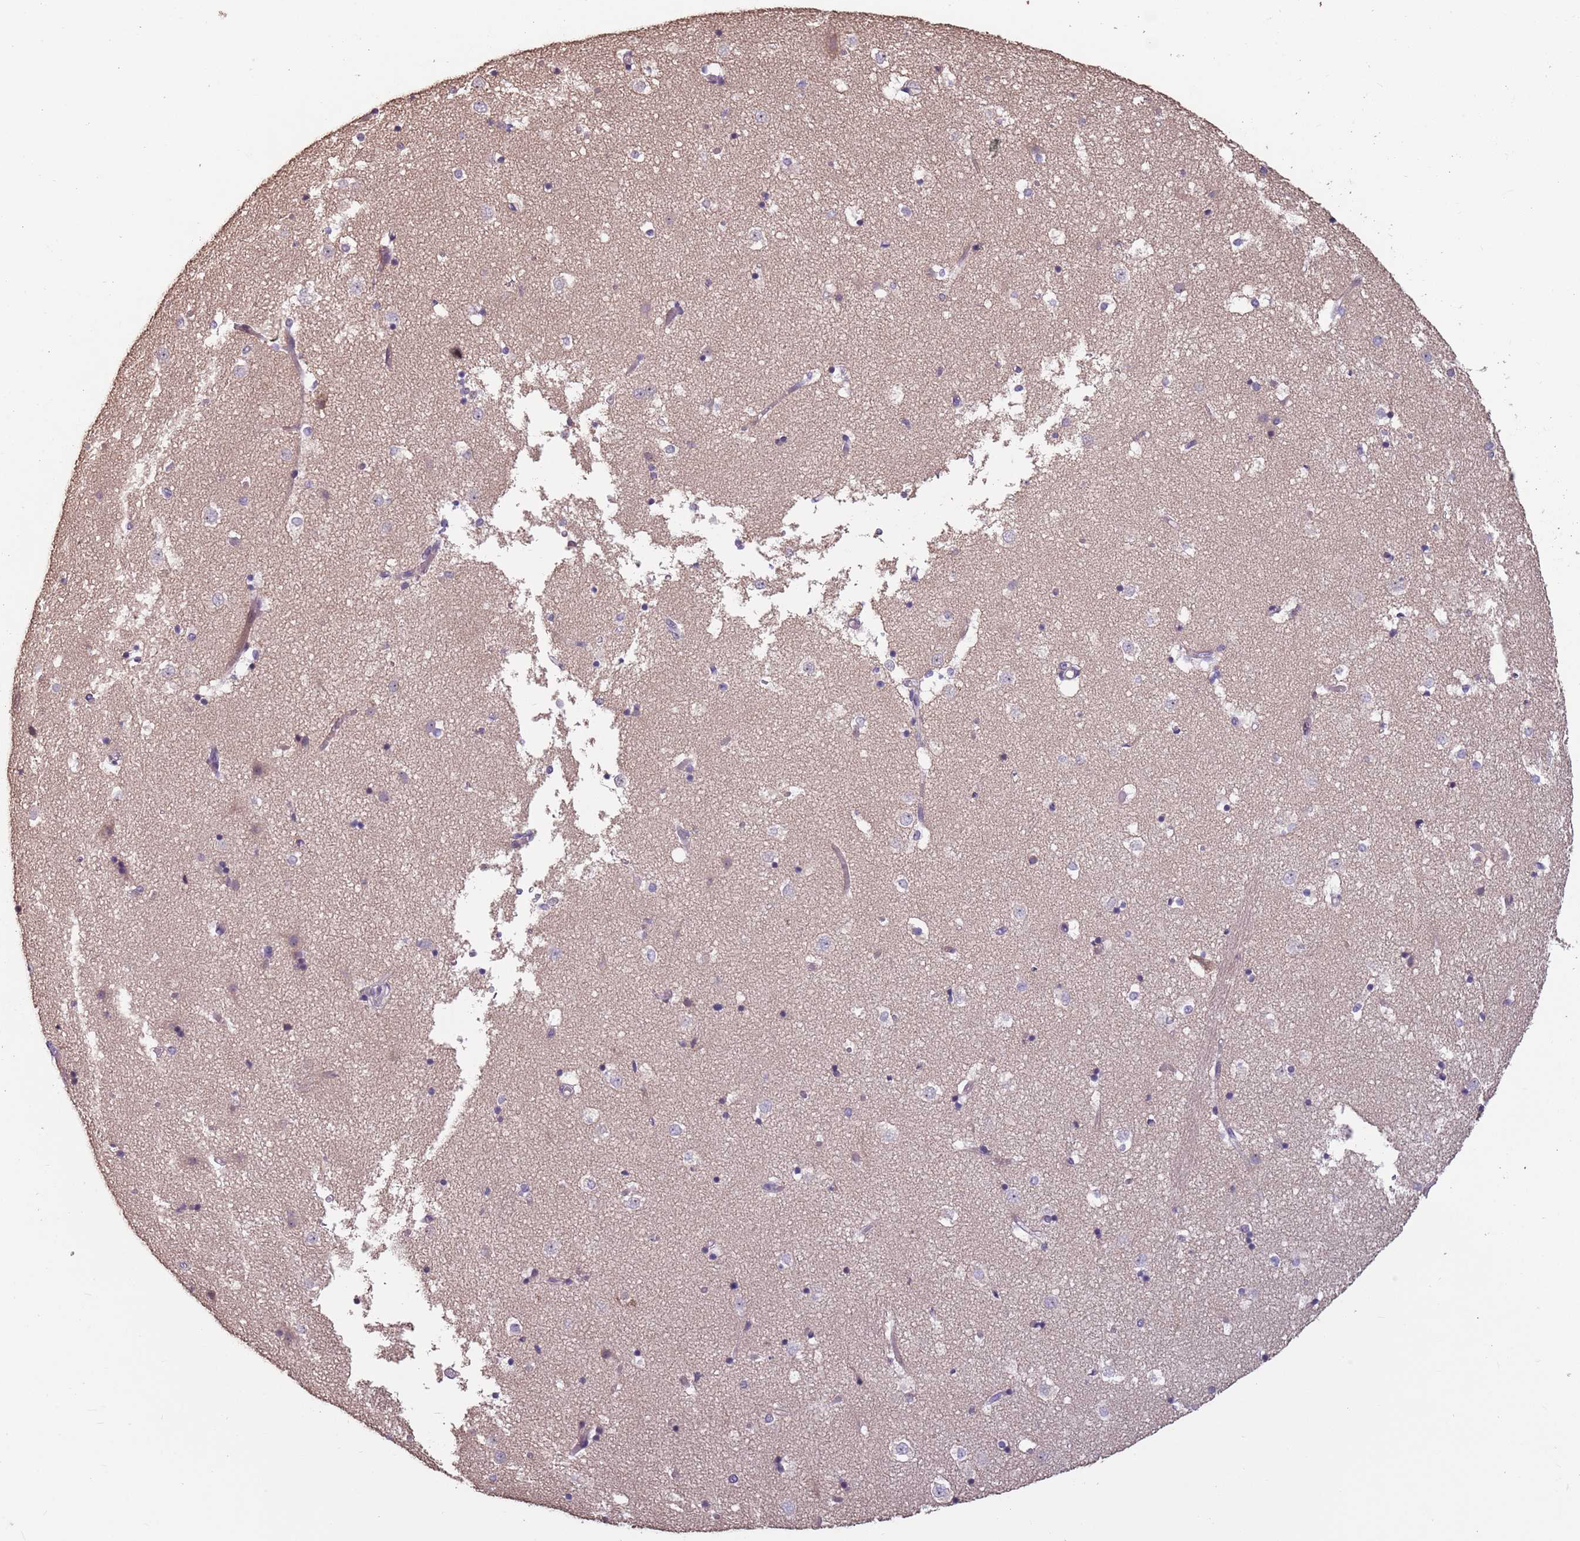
{"staining": {"intensity": "negative", "quantity": "none", "location": "none"}, "tissue": "caudate", "cell_type": "Glial cells", "image_type": "normal", "snomed": [{"axis": "morphology", "description": "Normal tissue, NOS"}, {"axis": "topography", "description": "Lateral ventricle wall"}], "caption": "Immunohistochemistry image of normal caudate stained for a protein (brown), which exhibits no expression in glial cells. (Immunohistochemistry, brightfield microscopy, high magnification).", "gene": "MBD3L1", "patient": {"sex": "female", "age": 52}}